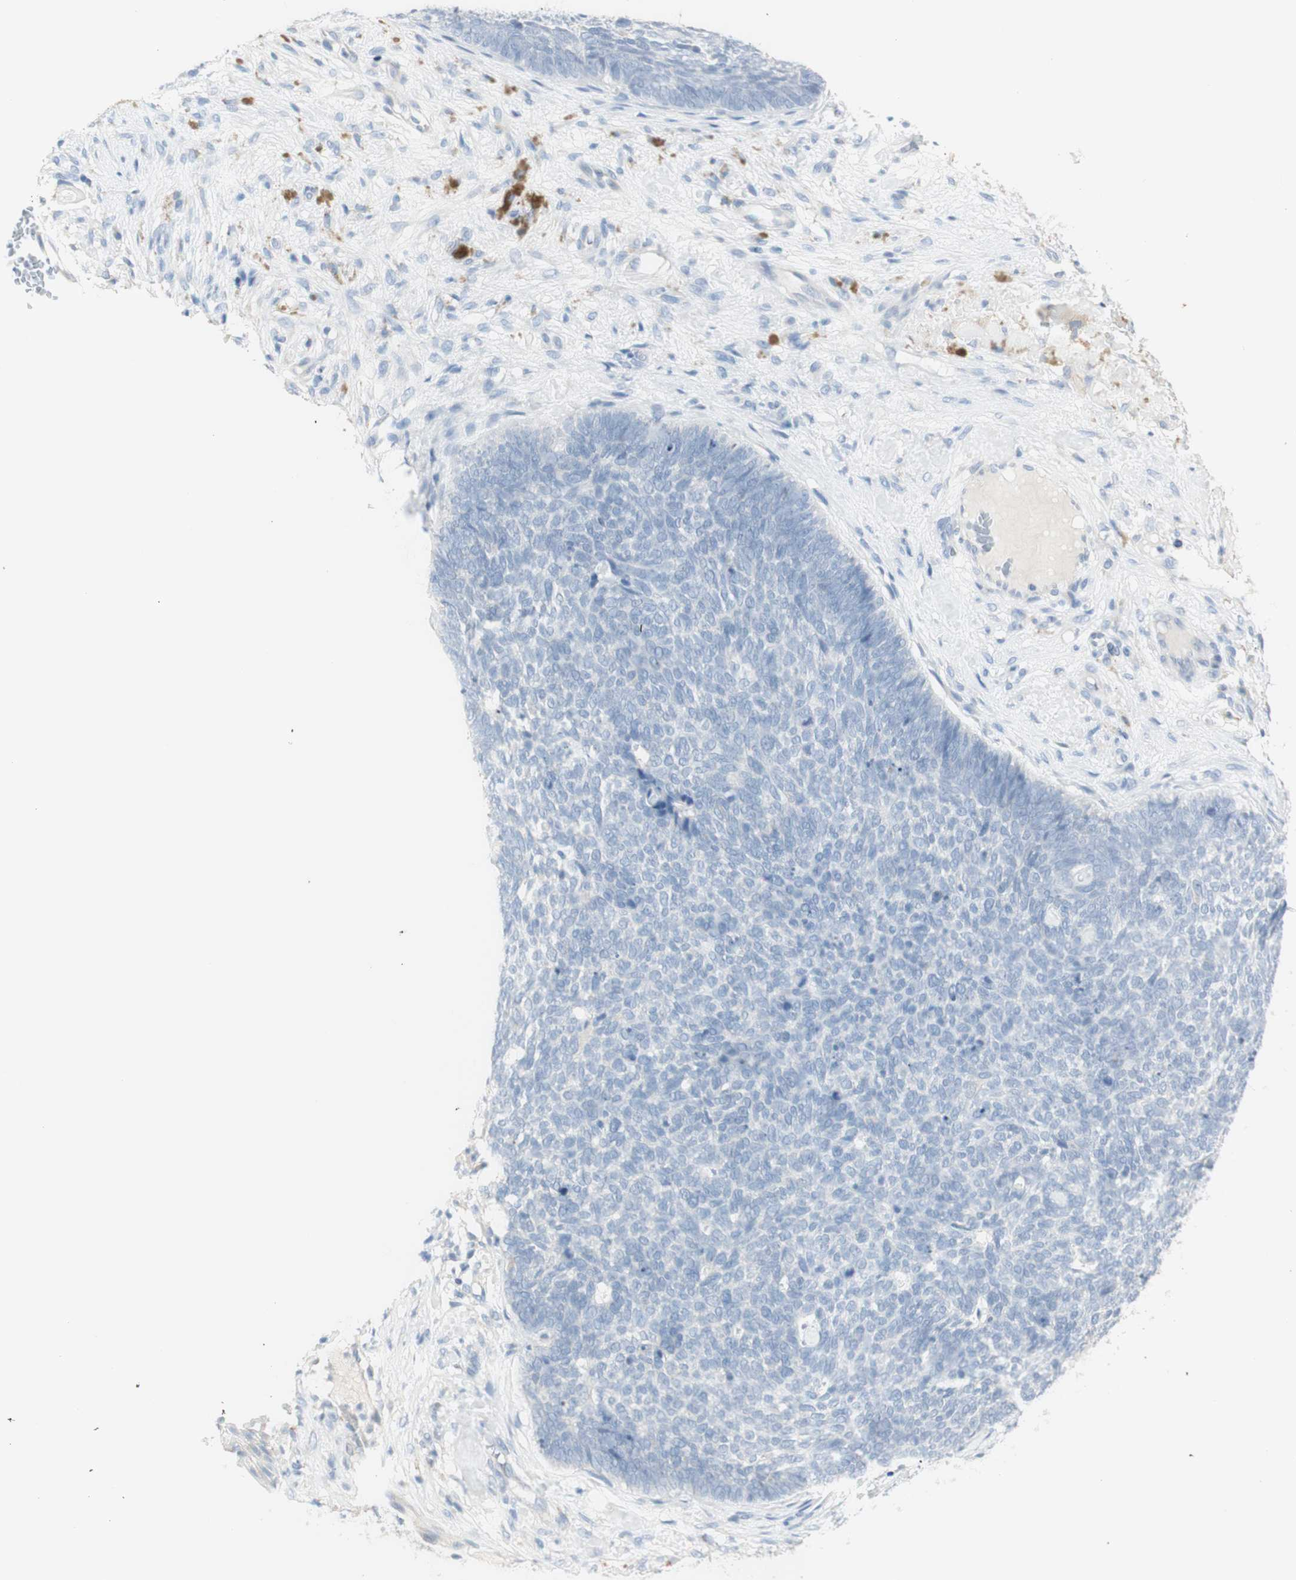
{"staining": {"intensity": "negative", "quantity": "none", "location": "none"}, "tissue": "skin cancer", "cell_type": "Tumor cells", "image_type": "cancer", "snomed": [{"axis": "morphology", "description": "Basal cell carcinoma"}, {"axis": "topography", "description": "Skin"}], "caption": "A histopathology image of skin cancer (basal cell carcinoma) stained for a protein exhibits no brown staining in tumor cells.", "gene": "ART3", "patient": {"sex": "female", "age": 84}}